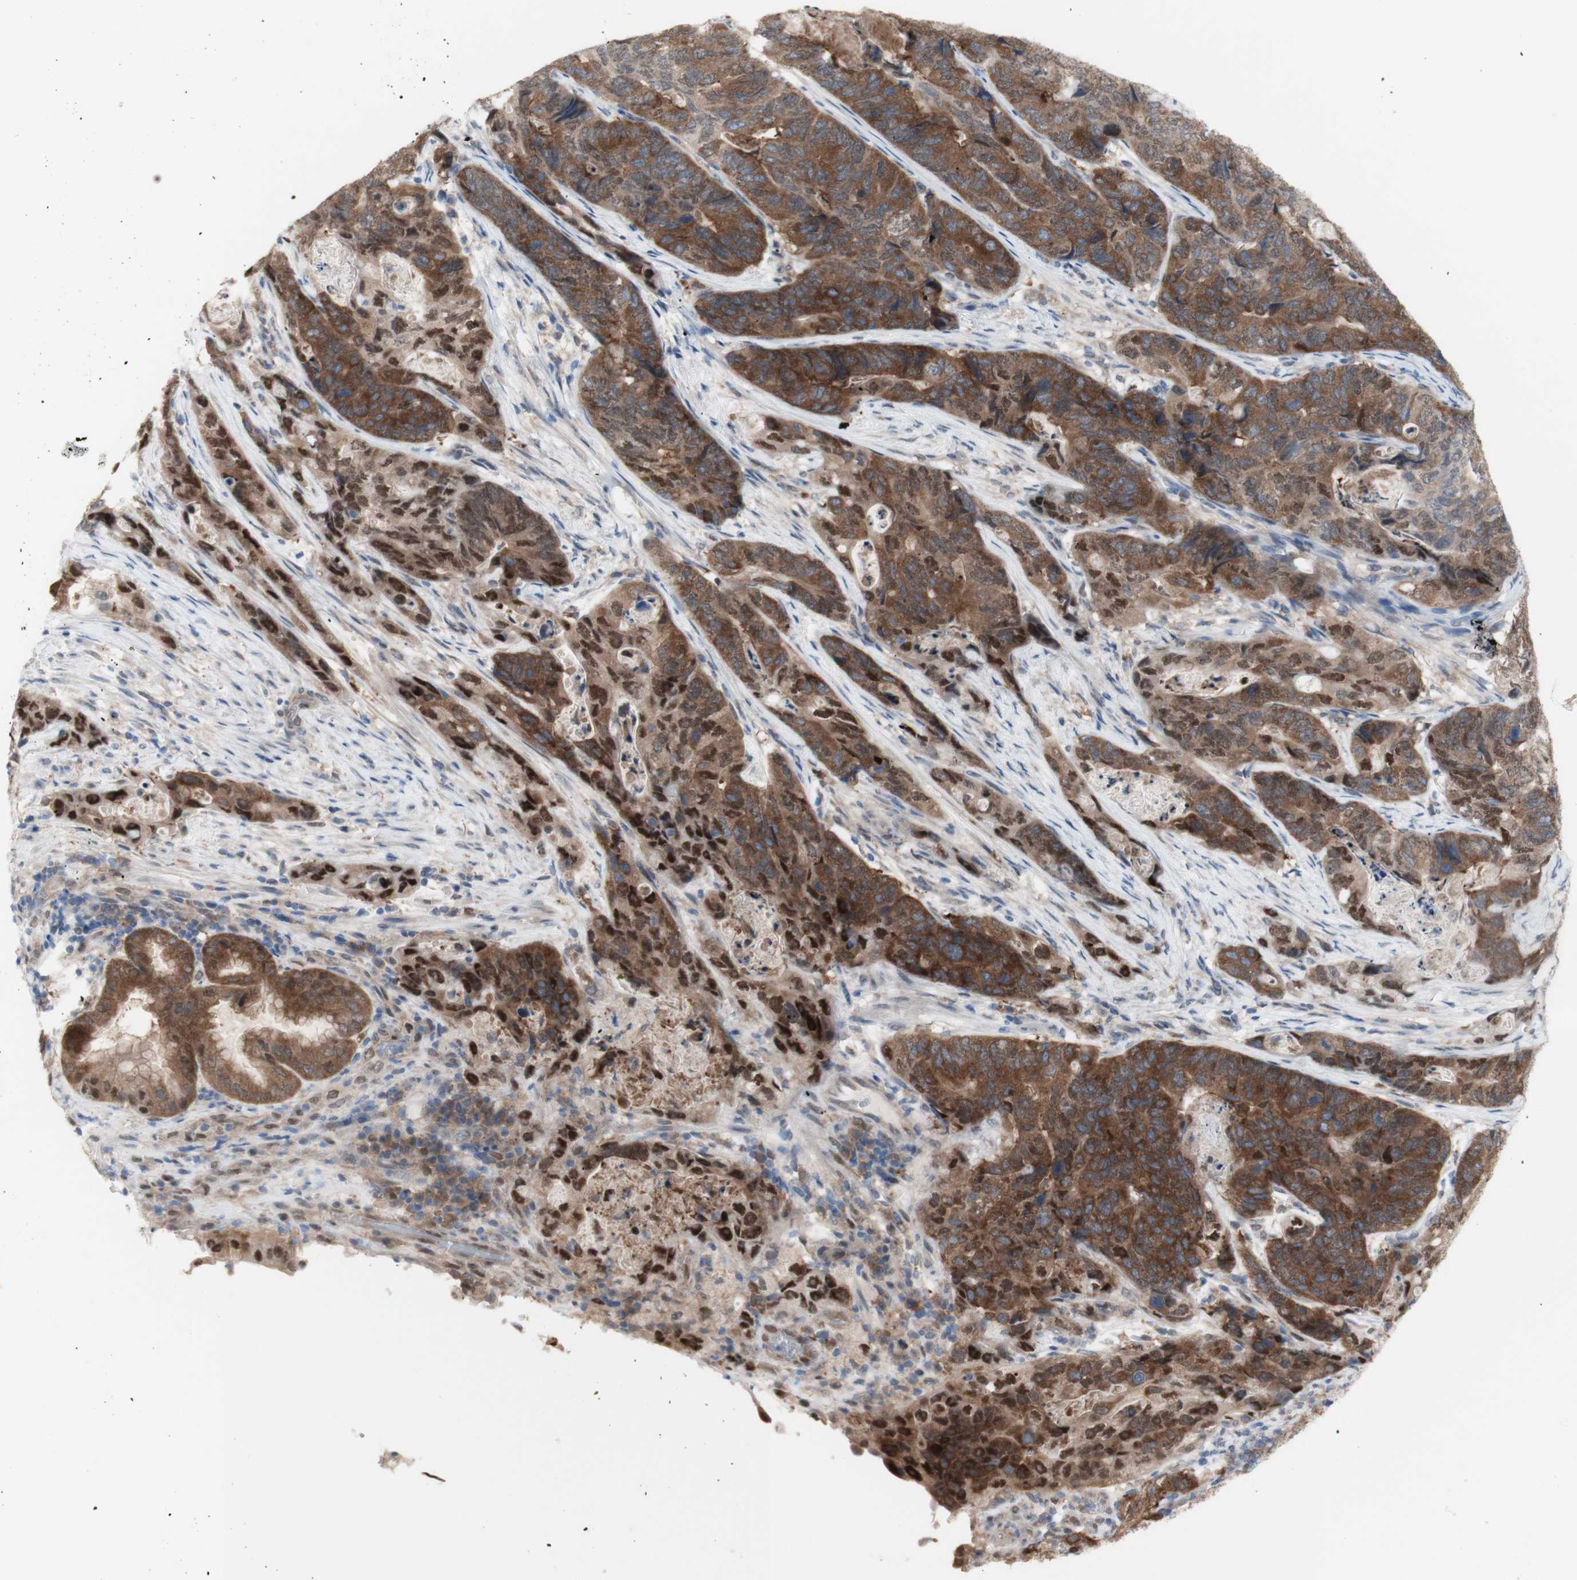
{"staining": {"intensity": "moderate", "quantity": ">75%", "location": "cytoplasmic/membranous,nuclear"}, "tissue": "stomach cancer", "cell_type": "Tumor cells", "image_type": "cancer", "snomed": [{"axis": "morphology", "description": "Adenocarcinoma, NOS"}, {"axis": "topography", "description": "Stomach"}], "caption": "Brown immunohistochemical staining in stomach adenocarcinoma demonstrates moderate cytoplasmic/membranous and nuclear positivity in about >75% of tumor cells.", "gene": "PRMT5", "patient": {"sex": "female", "age": 89}}